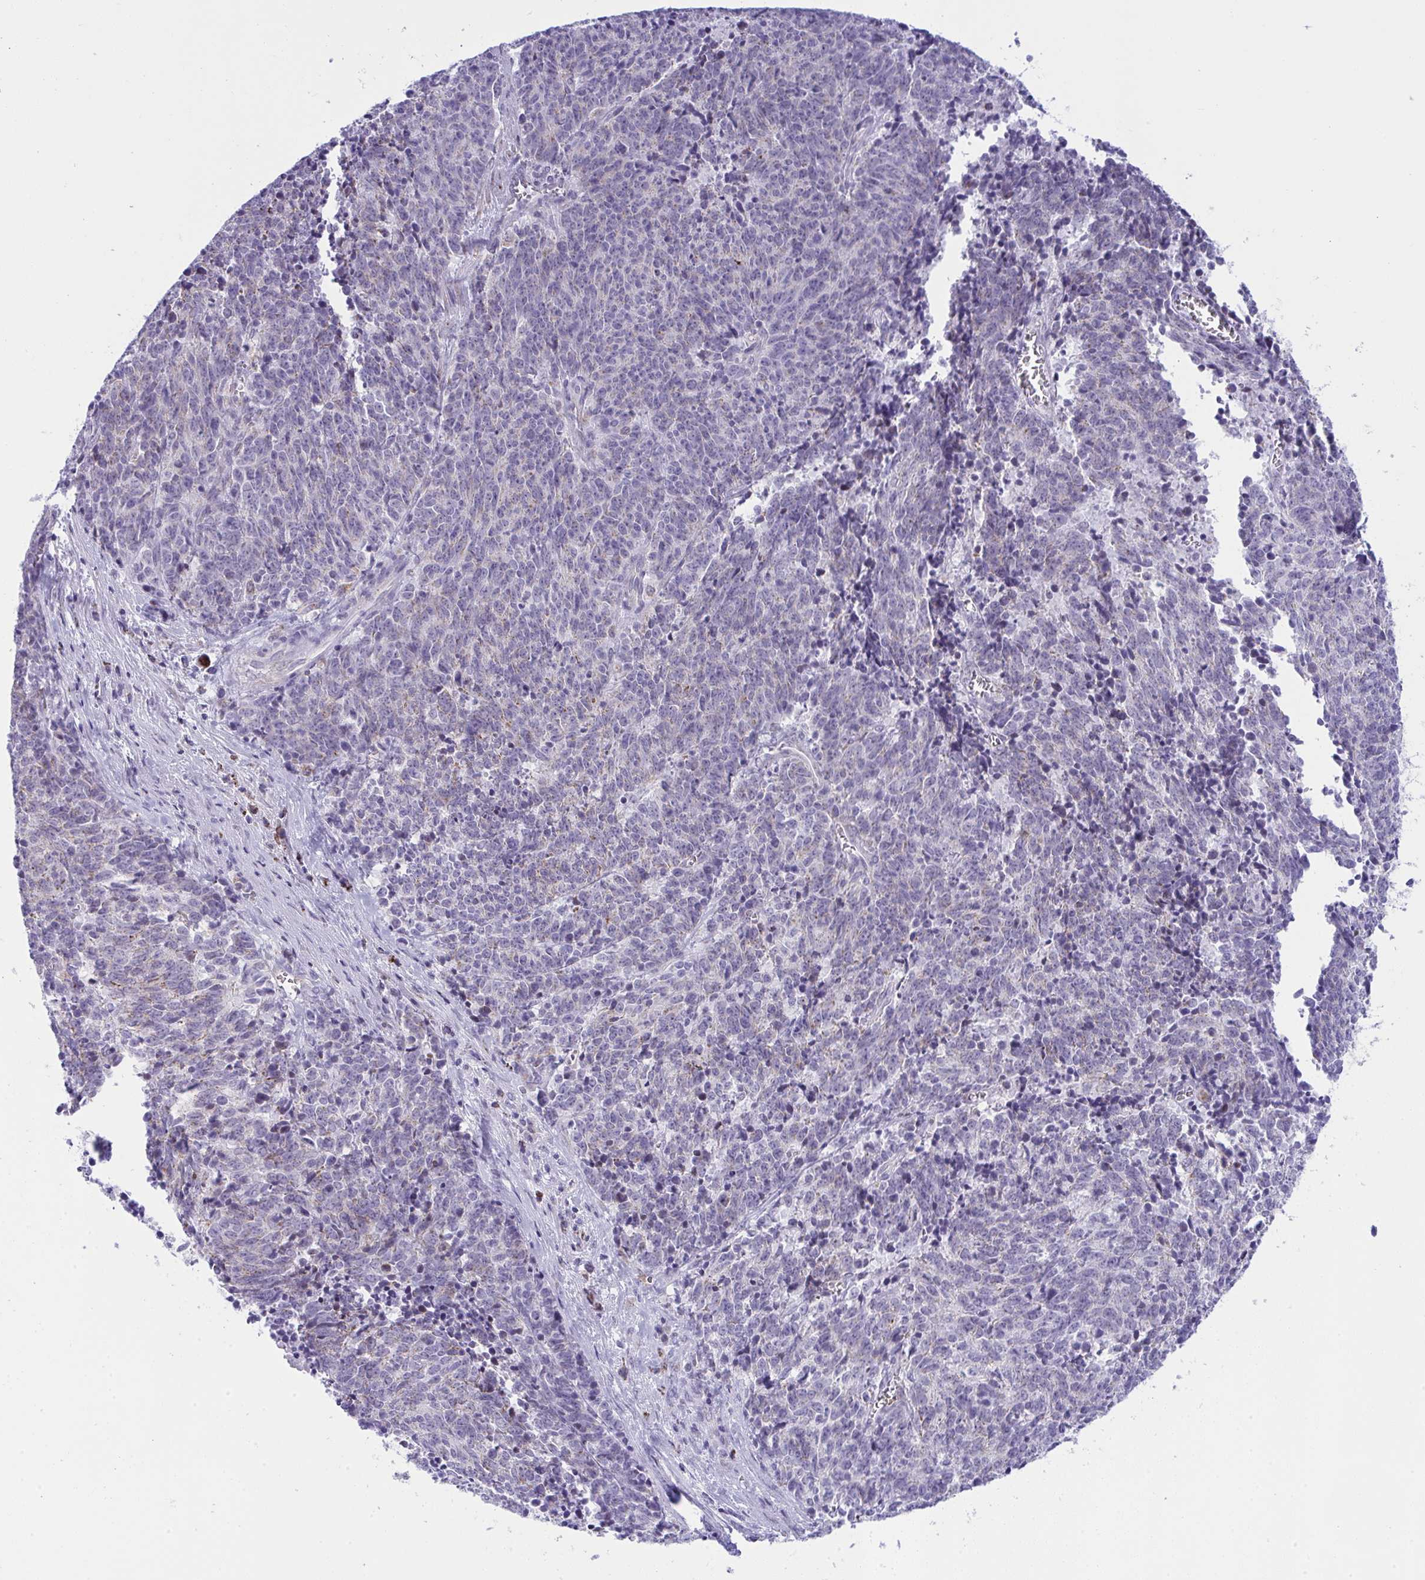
{"staining": {"intensity": "weak", "quantity": "<25%", "location": "cytoplasmic/membranous"}, "tissue": "cervical cancer", "cell_type": "Tumor cells", "image_type": "cancer", "snomed": [{"axis": "morphology", "description": "Squamous cell carcinoma, NOS"}, {"axis": "topography", "description": "Cervix"}], "caption": "Immunohistochemical staining of cervical cancer (squamous cell carcinoma) reveals no significant positivity in tumor cells.", "gene": "PLA2G12B", "patient": {"sex": "female", "age": 29}}